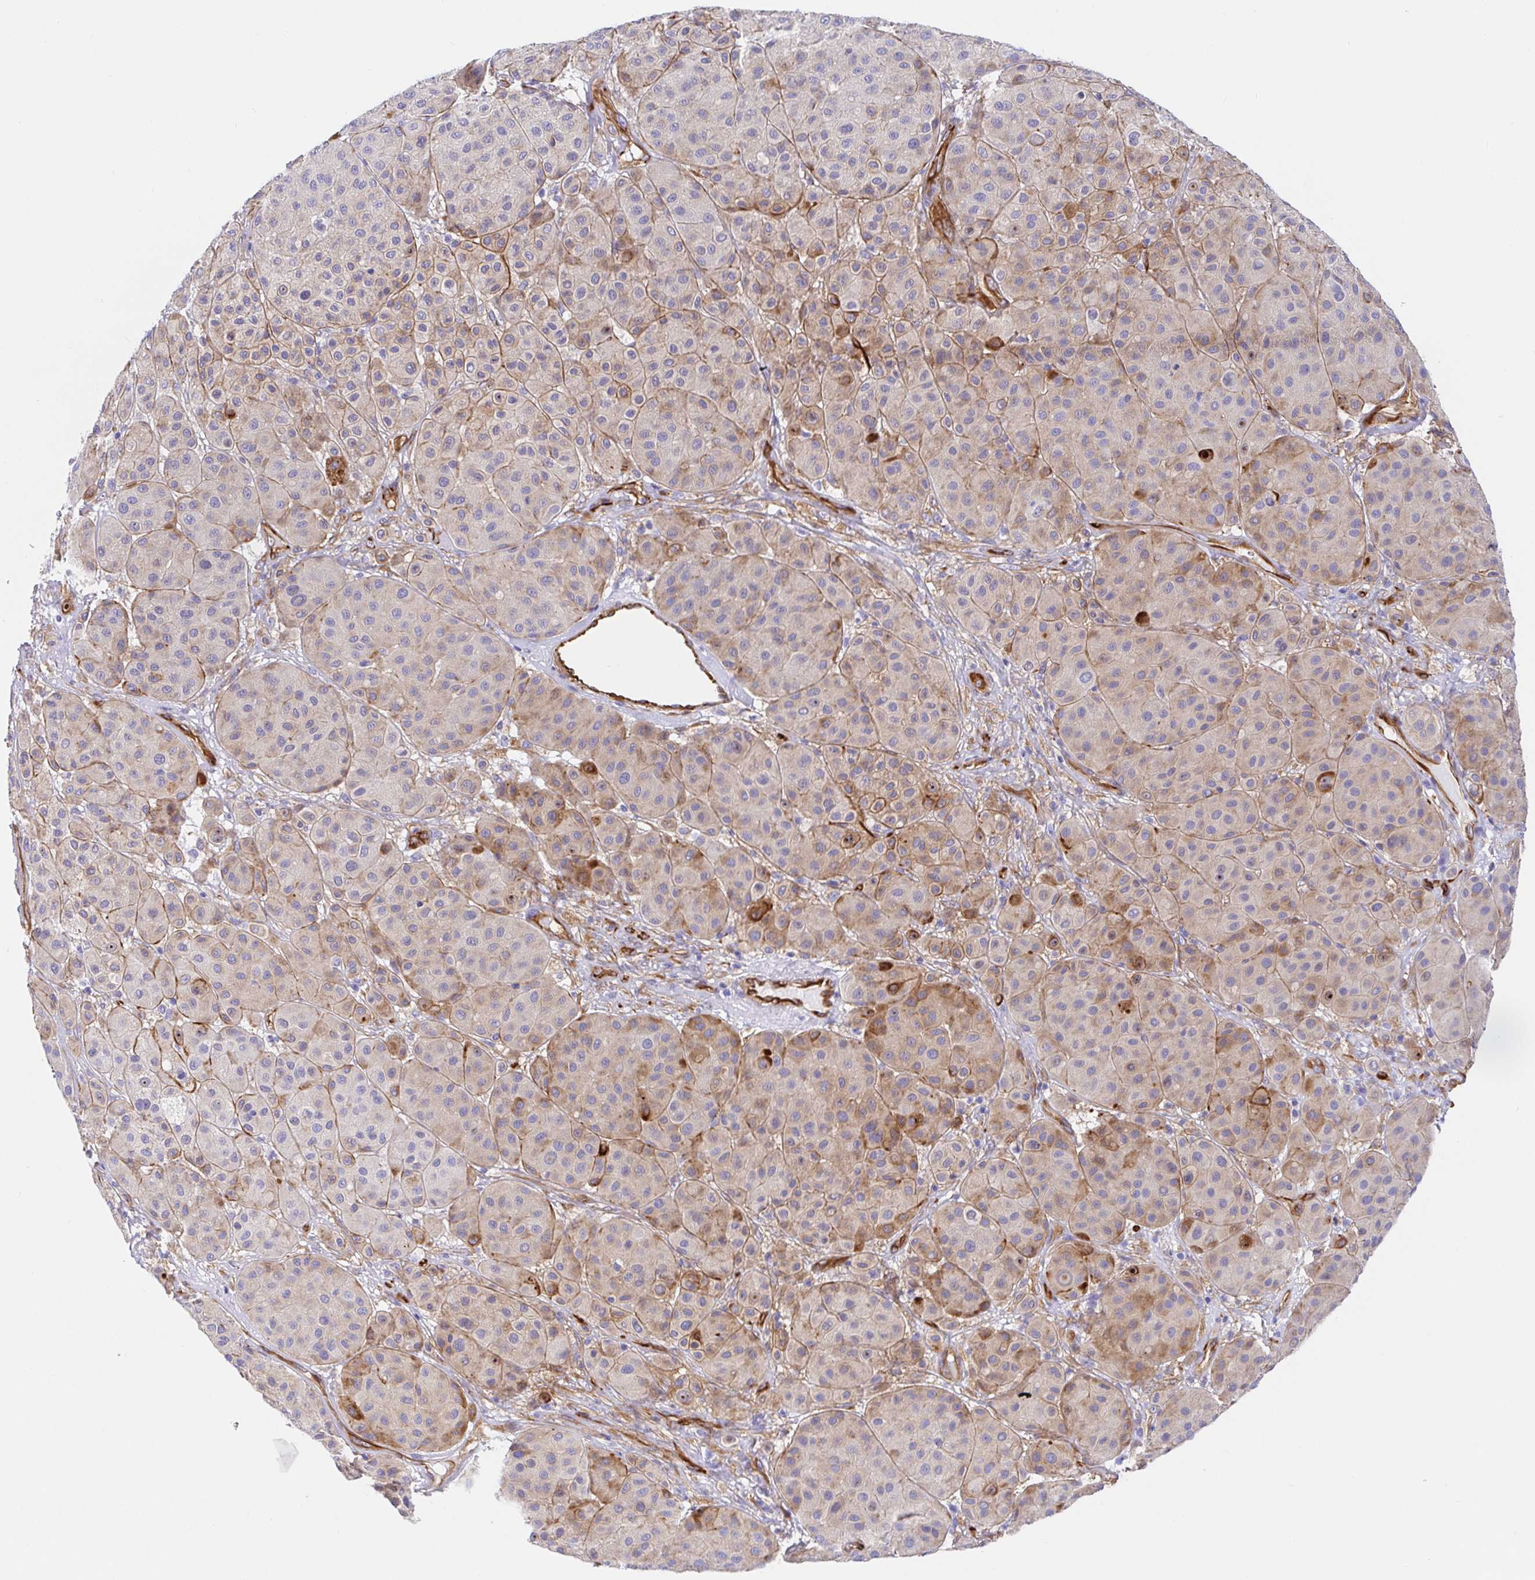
{"staining": {"intensity": "weak", "quantity": "25%-75%", "location": "cytoplasmic/membranous"}, "tissue": "melanoma", "cell_type": "Tumor cells", "image_type": "cancer", "snomed": [{"axis": "morphology", "description": "Malignant melanoma, Metastatic site"}, {"axis": "topography", "description": "Smooth muscle"}], "caption": "IHC micrograph of neoplastic tissue: melanoma stained using immunohistochemistry (IHC) reveals low levels of weak protein expression localized specifically in the cytoplasmic/membranous of tumor cells, appearing as a cytoplasmic/membranous brown color.", "gene": "DOCK1", "patient": {"sex": "male", "age": 41}}